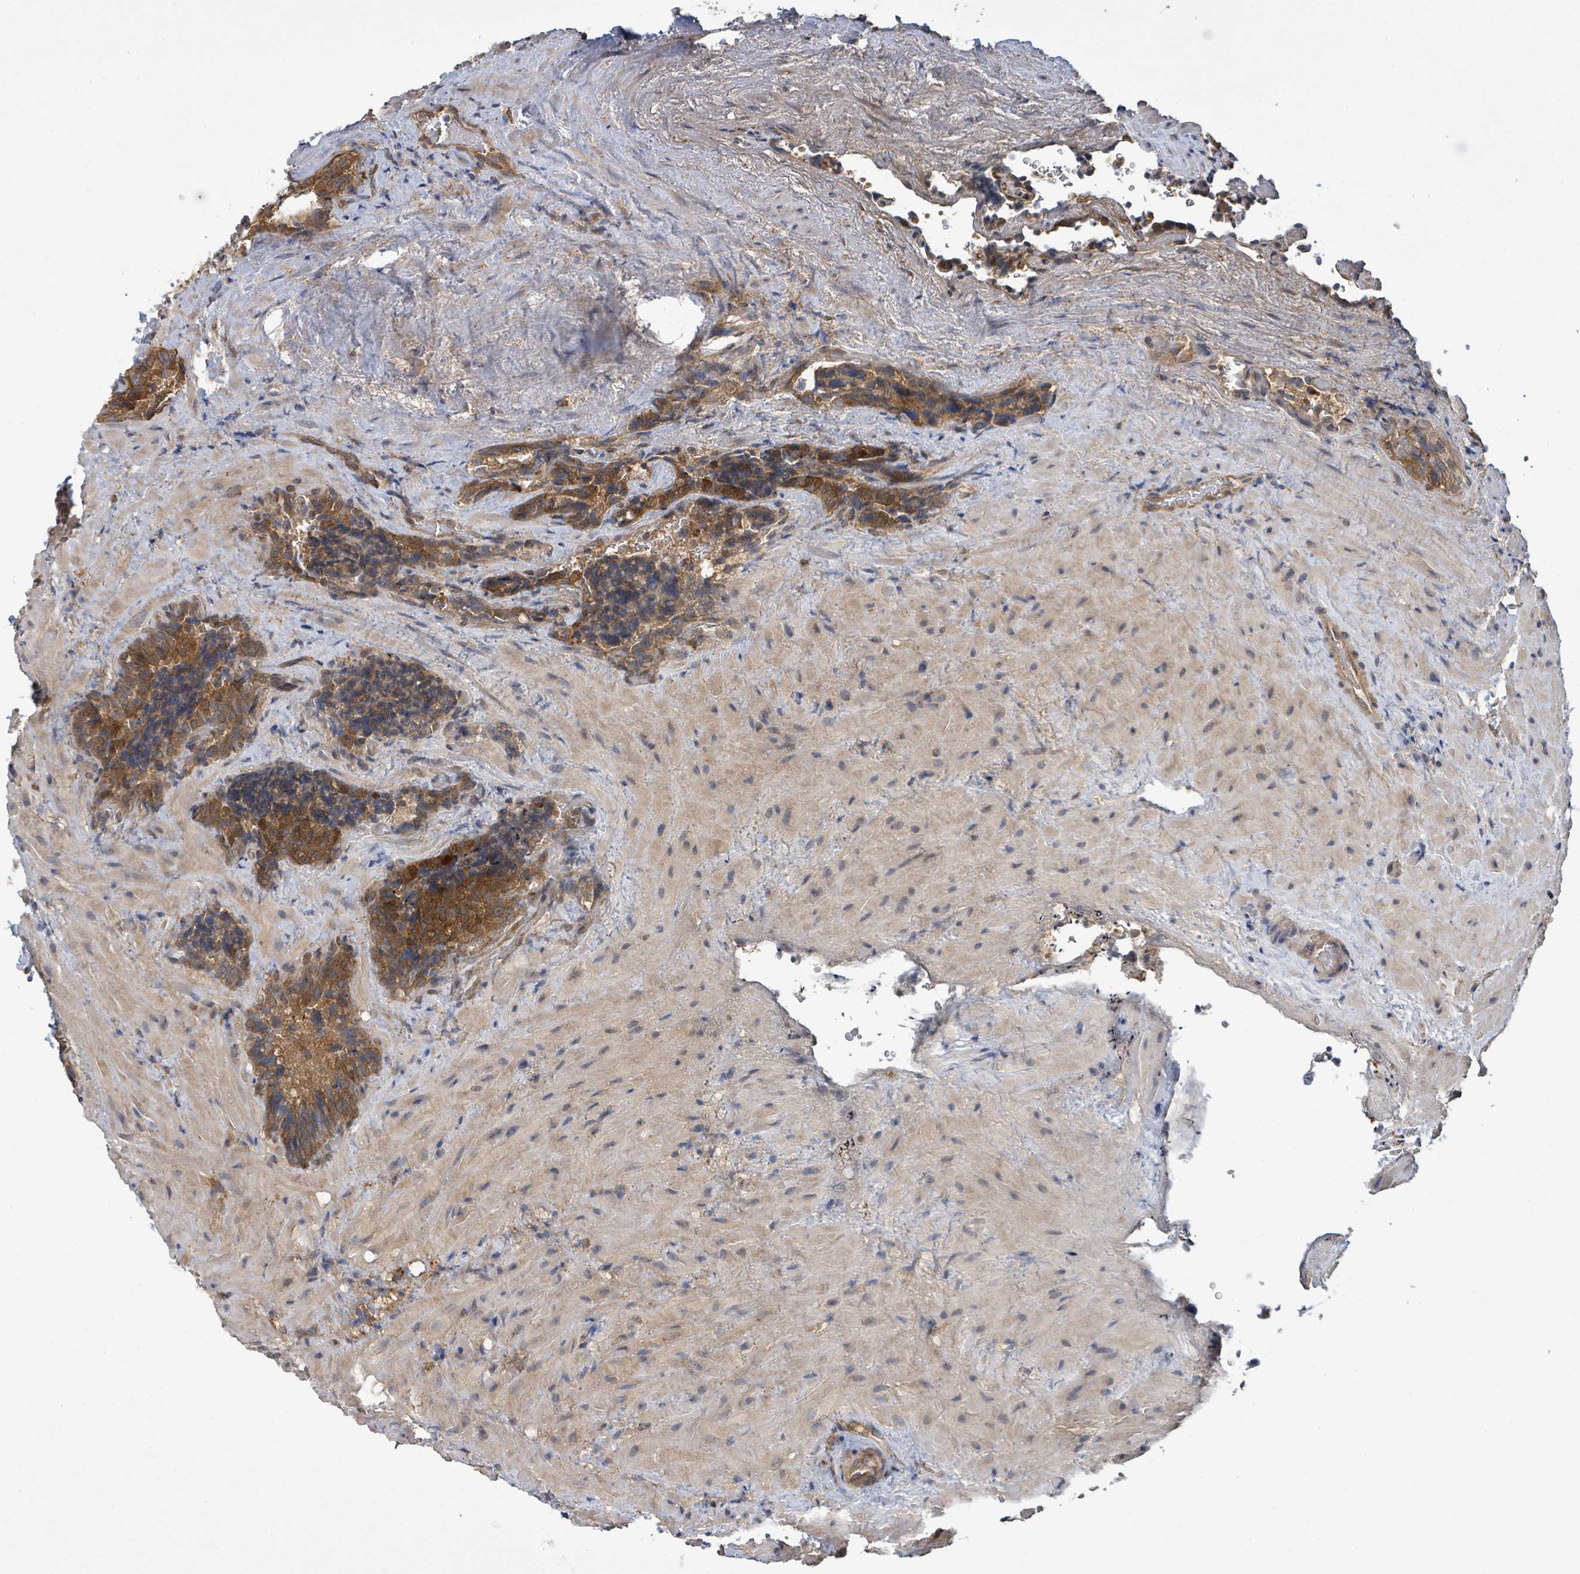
{"staining": {"intensity": "moderate", "quantity": ">75%", "location": "cytoplasmic/membranous"}, "tissue": "seminal vesicle", "cell_type": "Glandular cells", "image_type": "normal", "snomed": [{"axis": "morphology", "description": "Normal tissue, NOS"}, {"axis": "topography", "description": "Seminal veicle"}], "caption": "A brown stain labels moderate cytoplasmic/membranous staining of a protein in glandular cells of benign seminal vesicle.", "gene": "ARPIN", "patient": {"sex": "male", "age": 62}}